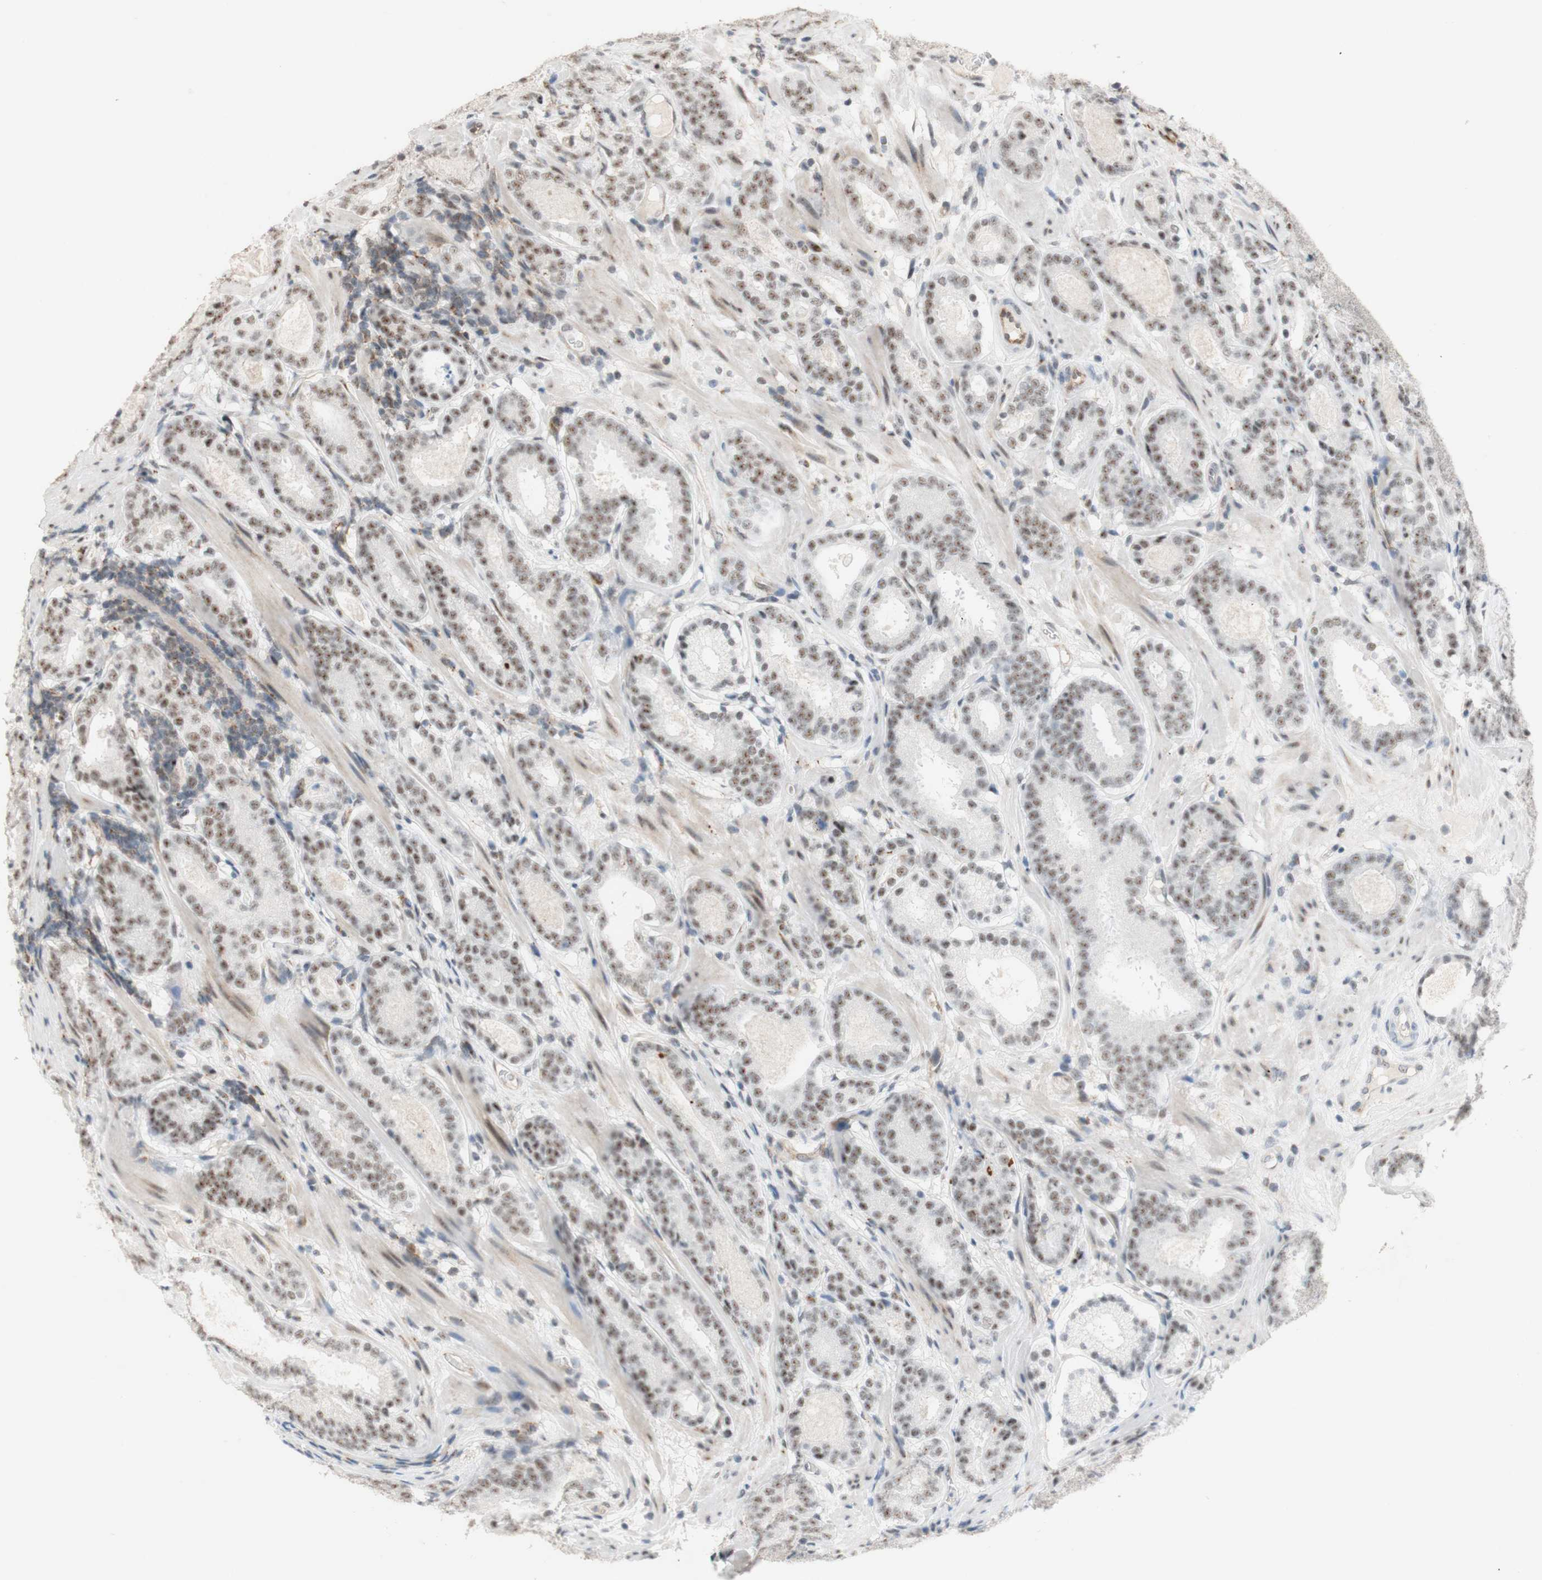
{"staining": {"intensity": "weak", "quantity": ">75%", "location": "nuclear"}, "tissue": "prostate cancer", "cell_type": "Tumor cells", "image_type": "cancer", "snomed": [{"axis": "morphology", "description": "Adenocarcinoma, Low grade"}, {"axis": "topography", "description": "Prostate"}], "caption": "Immunohistochemistry (IHC) (DAB (3,3'-diaminobenzidine)) staining of prostate cancer (low-grade adenocarcinoma) shows weak nuclear protein staining in about >75% of tumor cells.", "gene": "SAP18", "patient": {"sex": "male", "age": 69}}